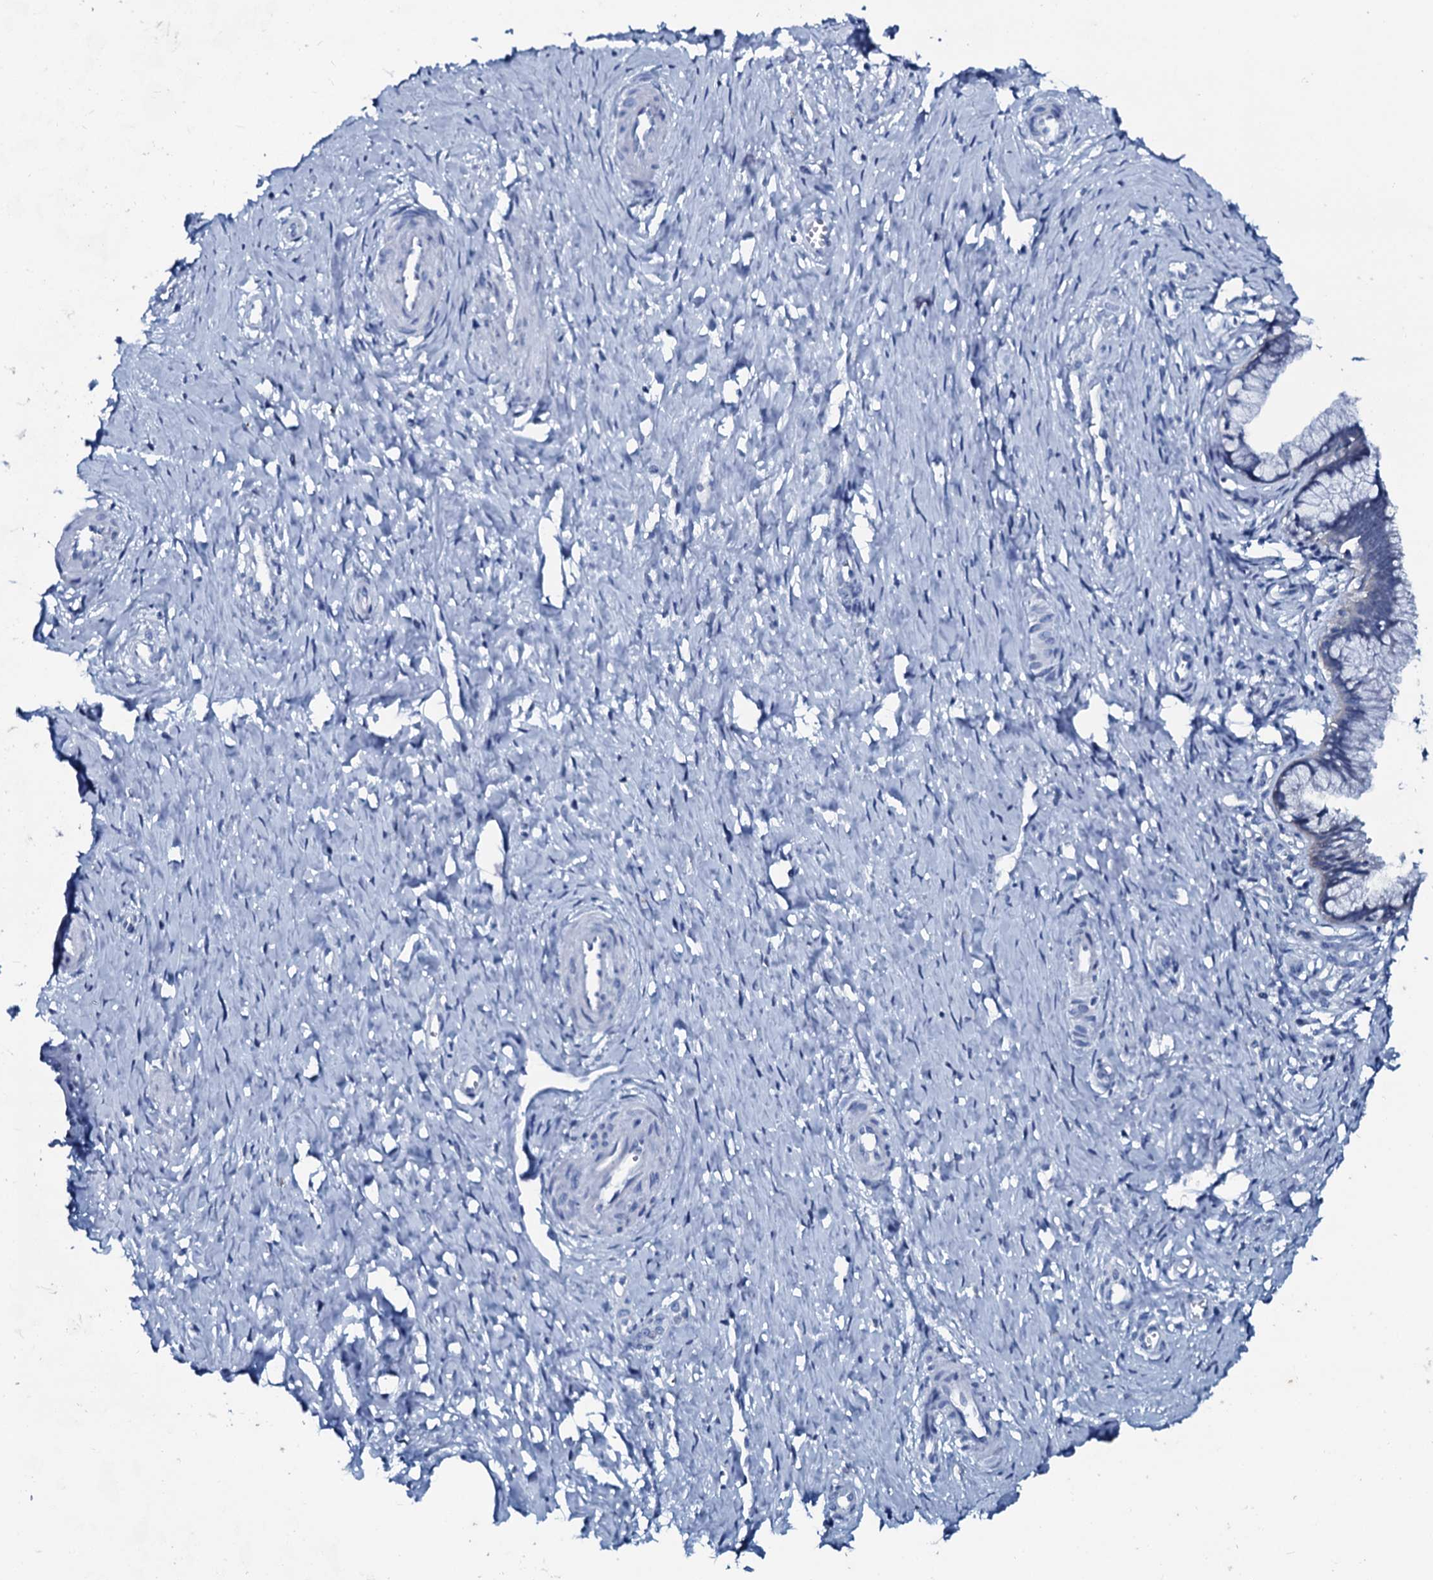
{"staining": {"intensity": "negative", "quantity": "none", "location": "none"}, "tissue": "cervix", "cell_type": "Glandular cells", "image_type": "normal", "snomed": [{"axis": "morphology", "description": "Normal tissue, NOS"}, {"axis": "topography", "description": "Cervix"}], "caption": "Immunohistochemistry micrograph of normal cervix stained for a protein (brown), which displays no expression in glandular cells.", "gene": "SLC4A7", "patient": {"sex": "female", "age": 36}}